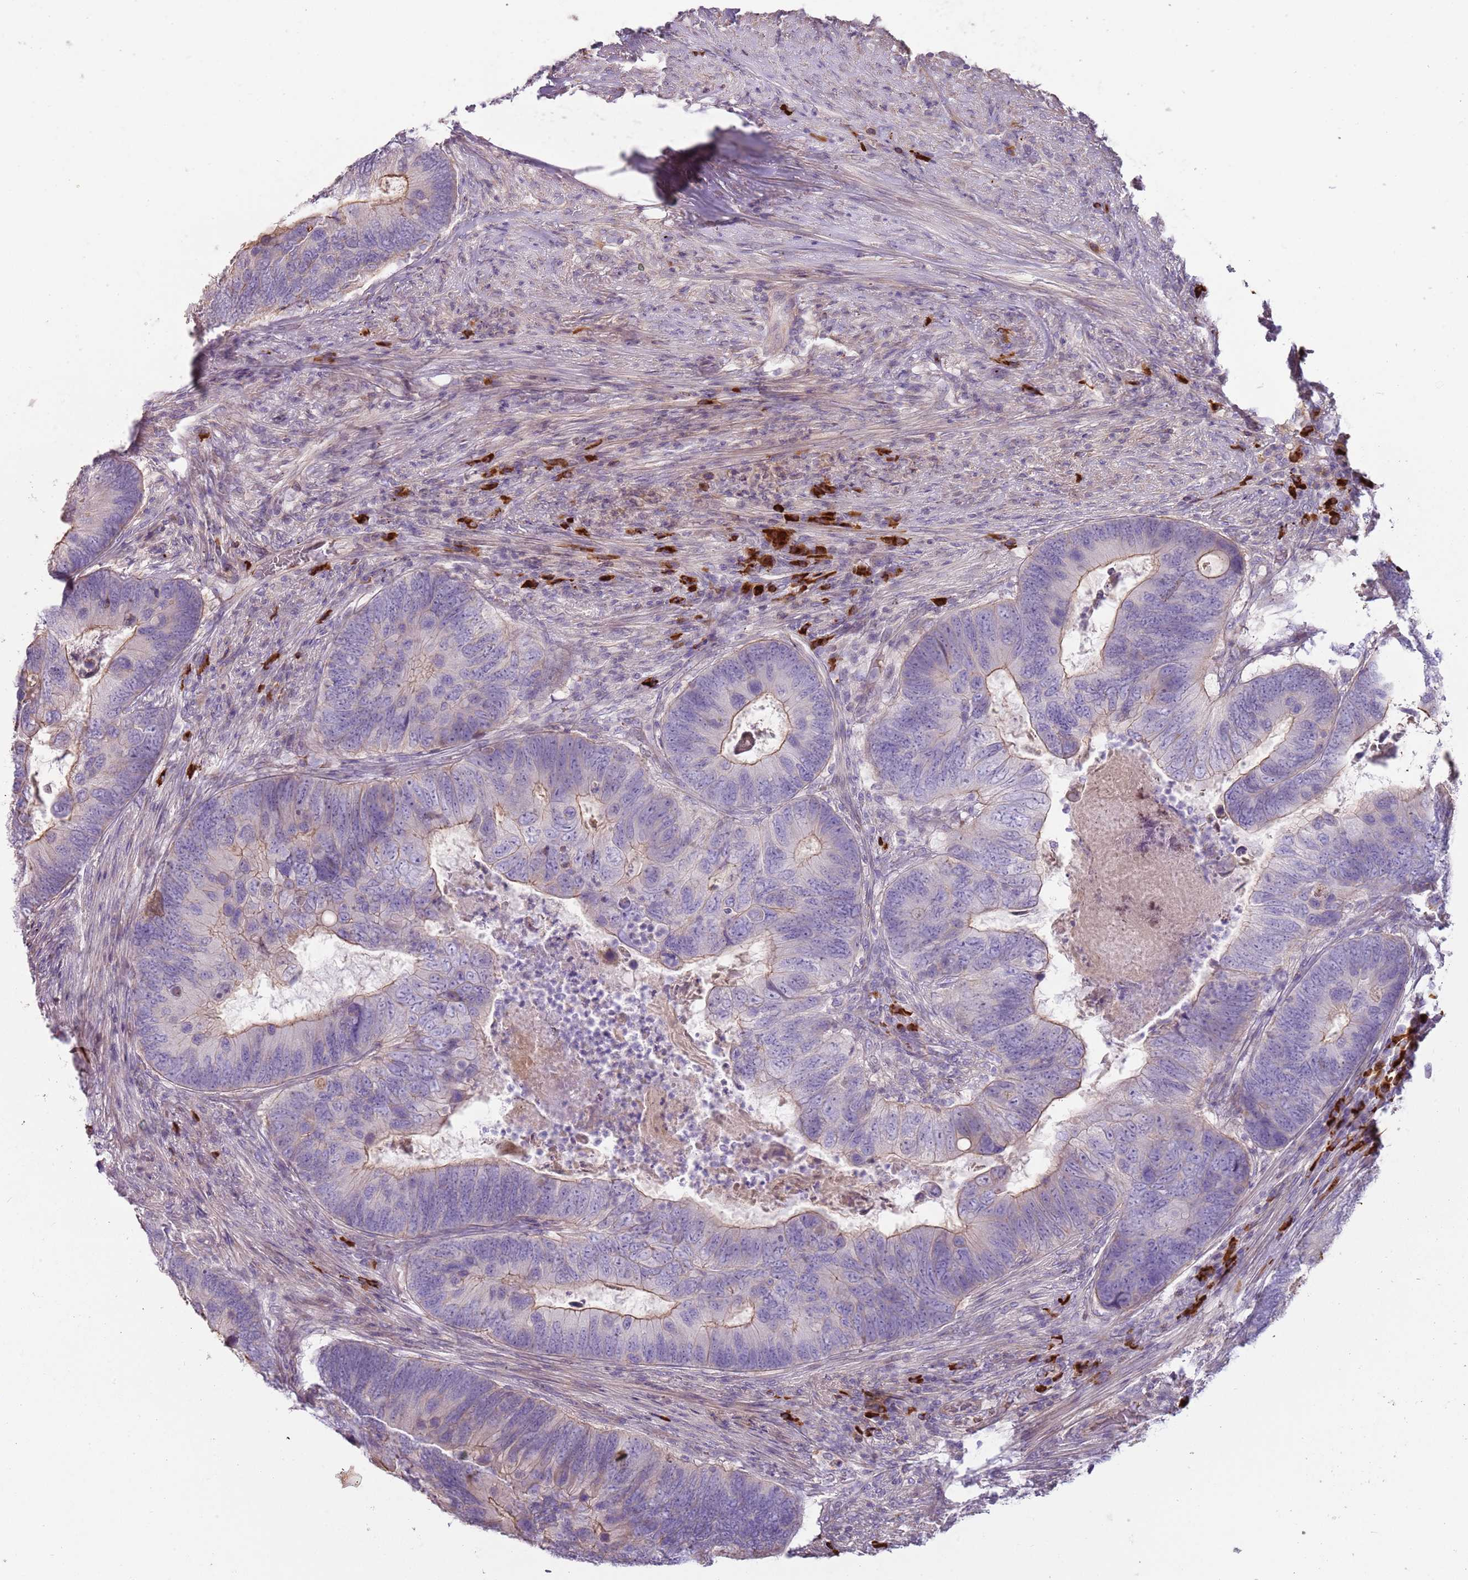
{"staining": {"intensity": "moderate", "quantity": "<25%", "location": "cytoplasmic/membranous"}, "tissue": "colorectal cancer", "cell_type": "Tumor cells", "image_type": "cancer", "snomed": [{"axis": "morphology", "description": "Adenocarcinoma, NOS"}, {"axis": "topography", "description": "Colon"}], "caption": "The image exhibits staining of colorectal cancer, revealing moderate cytoplasmic/membranous protein expression (brown color) within tumor cells.", "gene": "MCUB", "patient": {"sex": "female", "age": 67}}